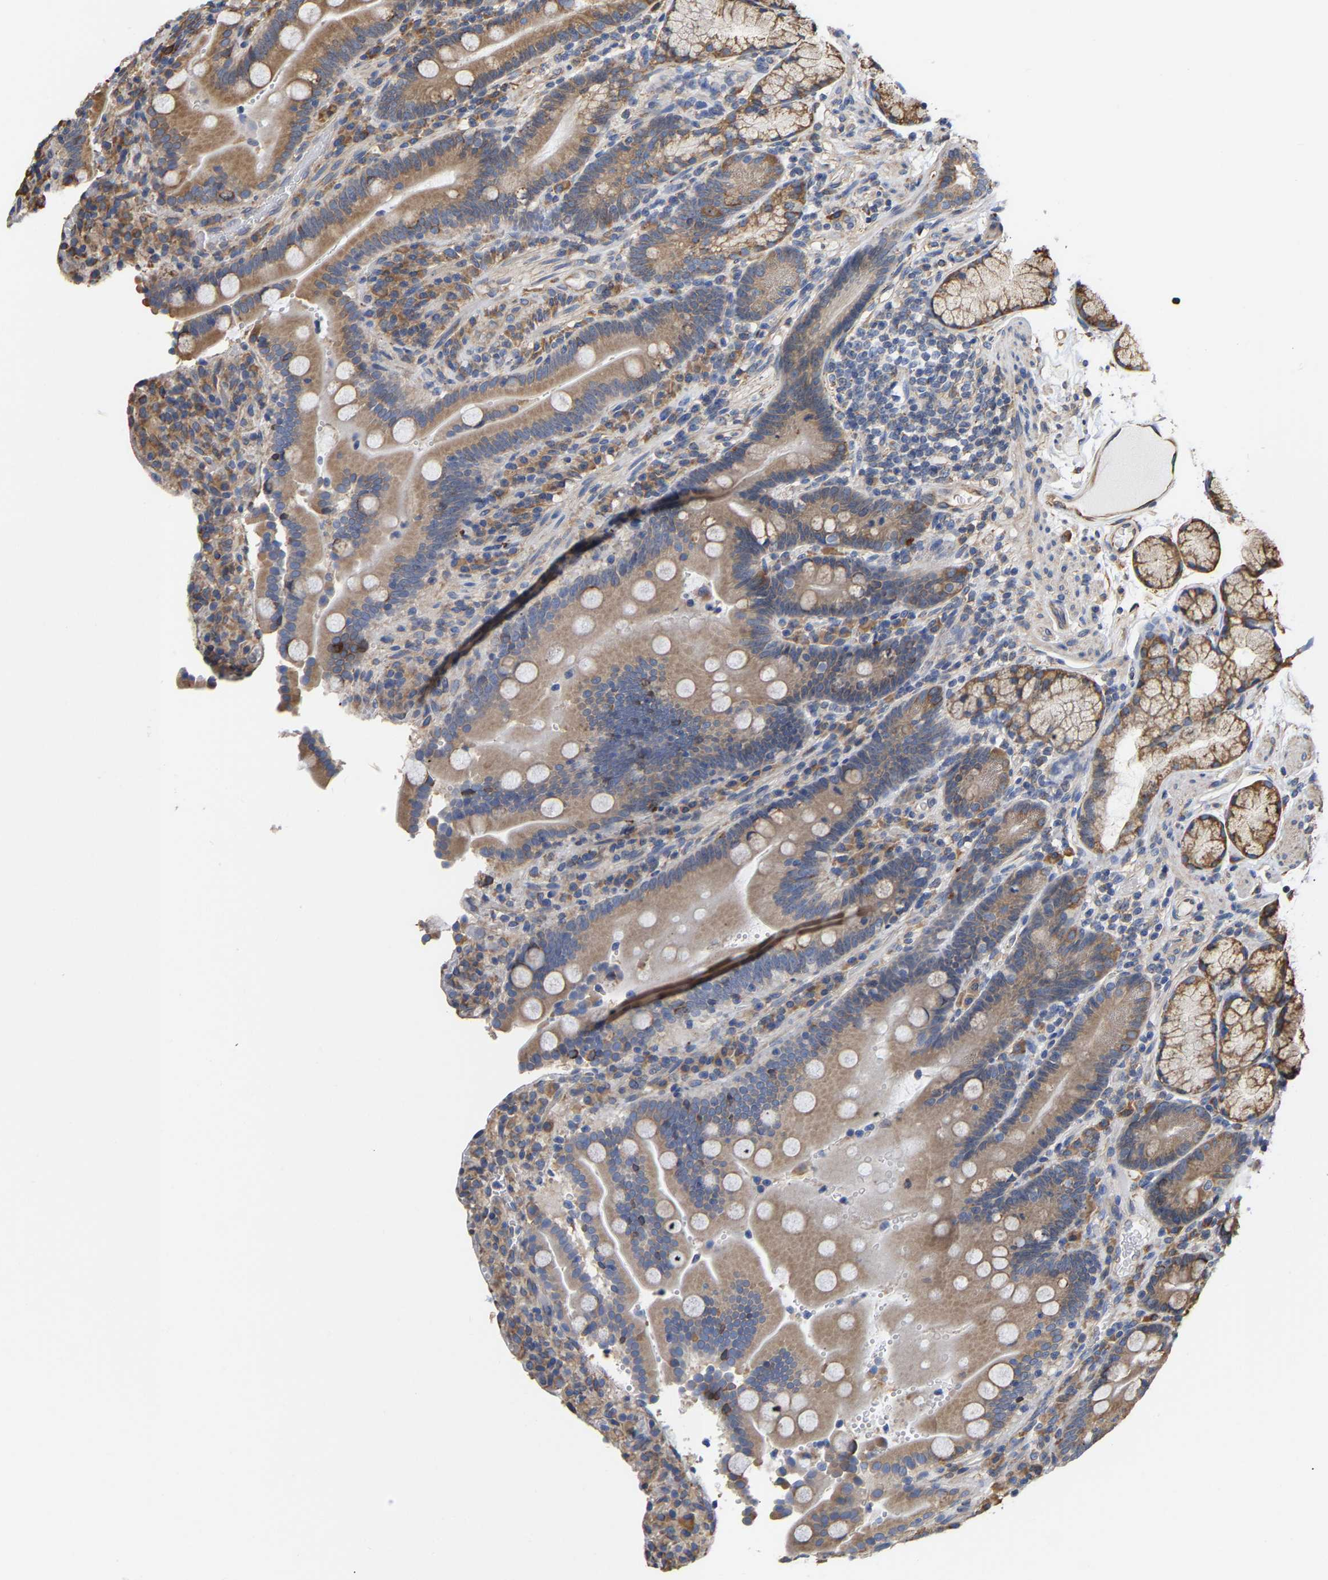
{"staining": {"intensity": "moderate", "quantity": ">75%", "location": "cytoplasmic/membranous"}, "tissue": "duodenum", "cell_type": "Glandular cells", "image_type": "normal", "snomed": [{"axis": "morphology", "description": "Normal tissue, NOS"}, {"axis": "topography", "description": "Small intestine, NOS"}], "caption": "Glandular cells exhibit medium levels of moderate cytoplasmic/membranous positivity in approximately >75% of cells in unremarkable duodenum. (DAB (3,3'-diaminobenzidine) IHC, brown staining for protein, blue staining for nuclei).", "gene": "ARAP1", "patient": {"sex": "female", "age": 71}}